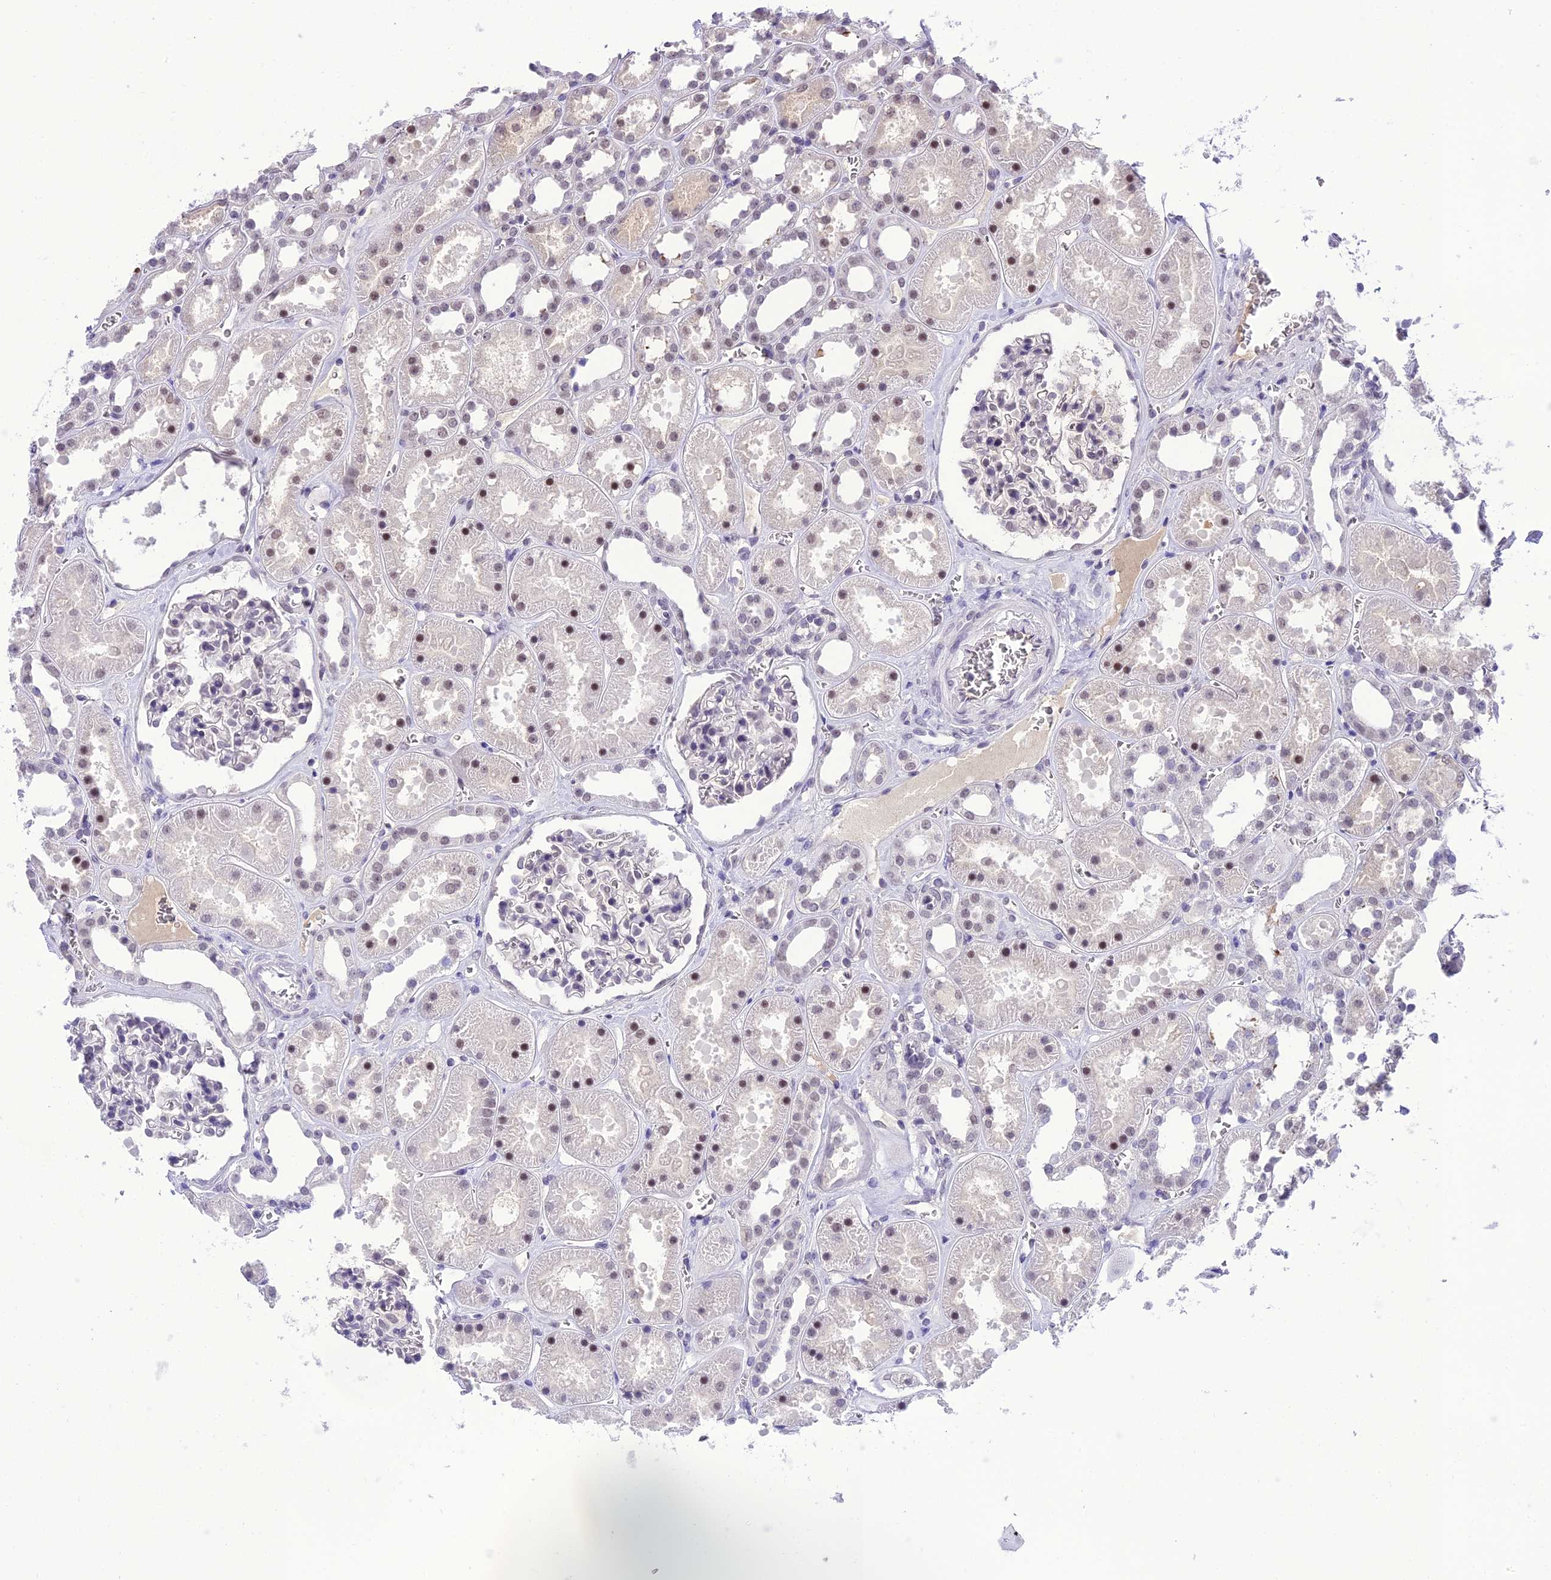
{"staining": {"intensity": "negative", "quantity": "none", "location": "none"}, "tissue": "kidney", "cell_type": "Cells in glomeruli", "image_type": "normal", "snomed": [{"axis": "morphology", "description": "Normal tissue, NOS"}, {"axis": "topography", "description": "Kidney"}], "caption": "An image of kidney stained for a protein displays no brown staining in cells in glomeruli.", "gene": "SH3RF3", "patient": {"sex": "female", "age": 41}}